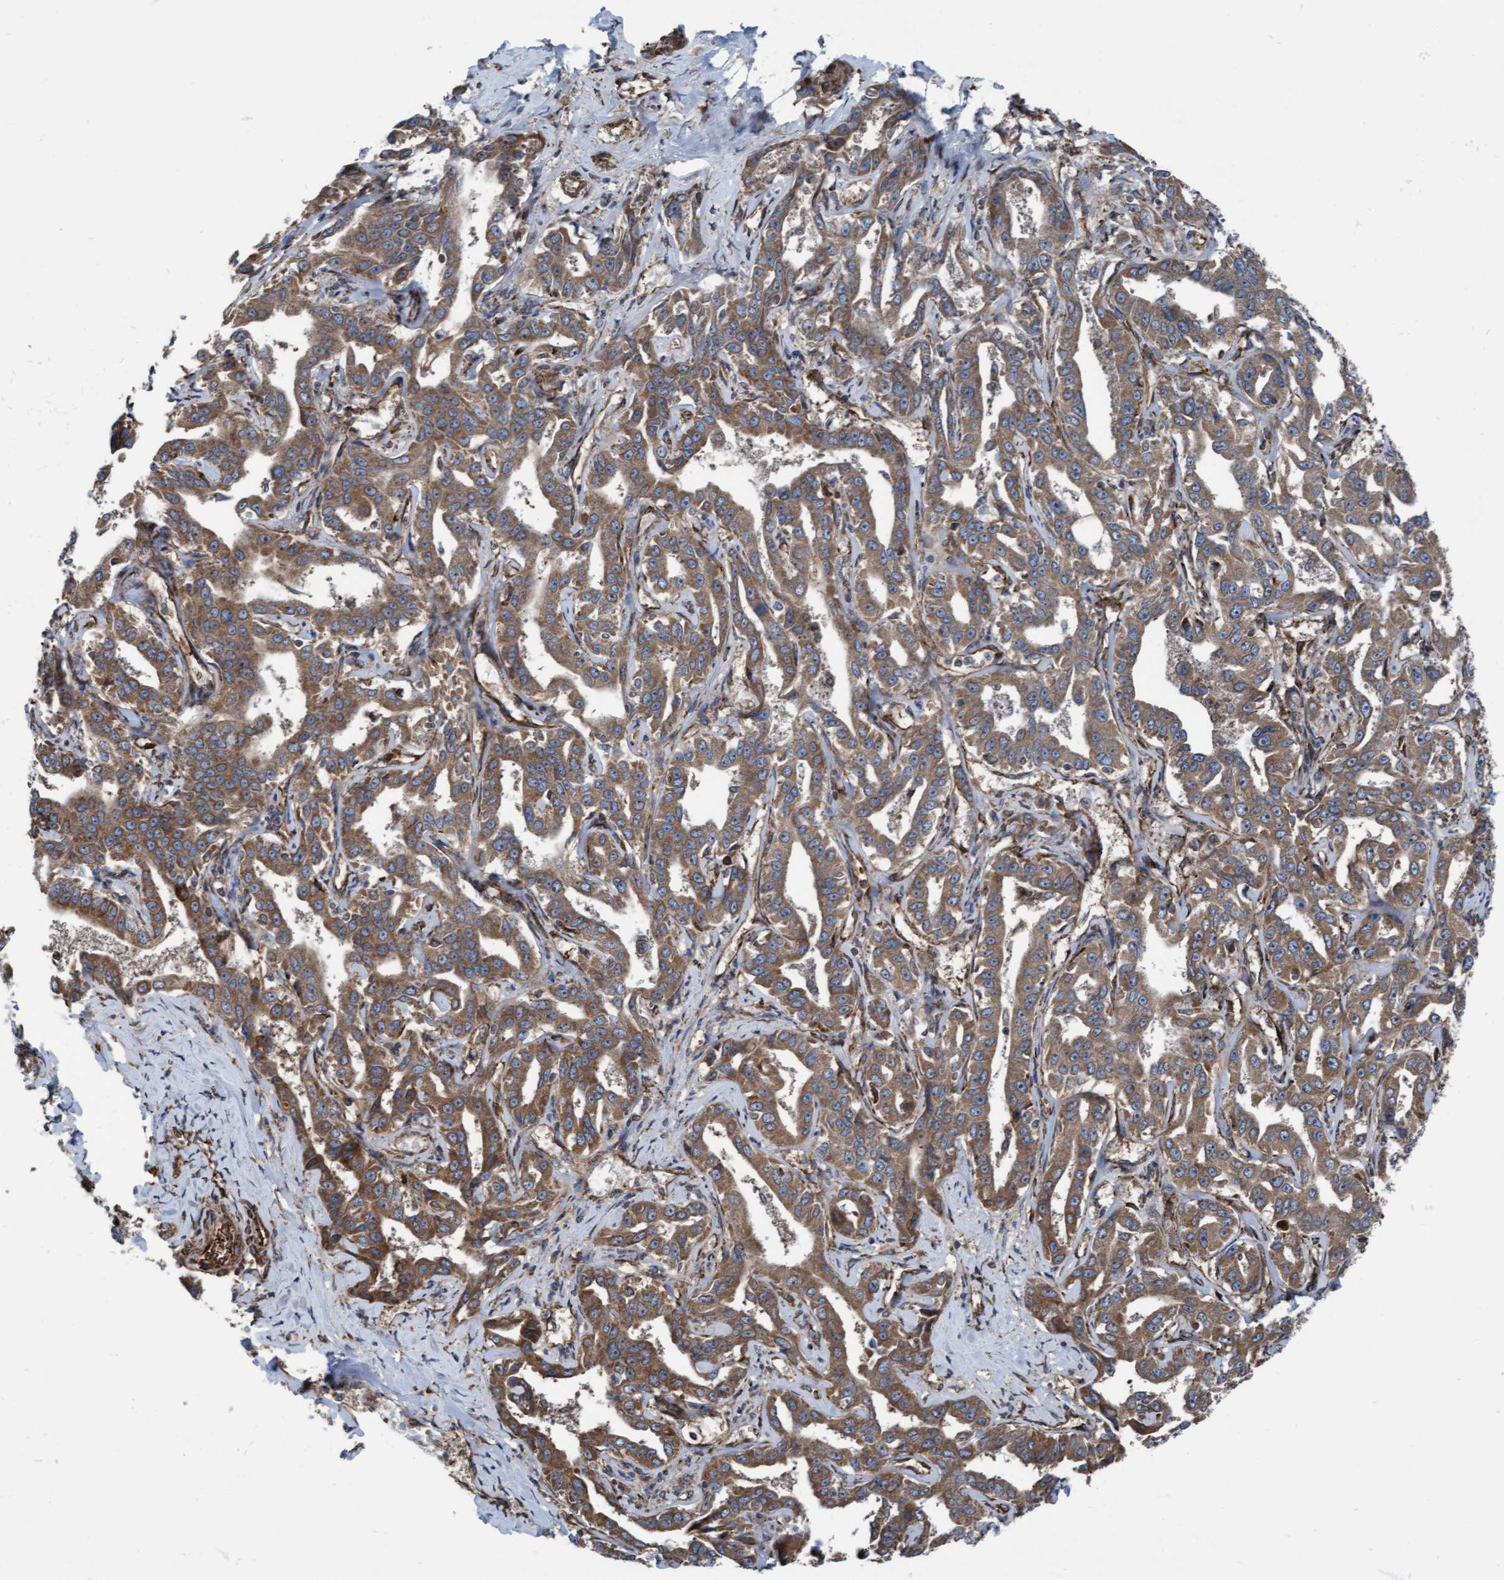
{"staining": {"intensity": "moderate", "quantity": ">75%", "location": "cytoplasmic/membranous"}, "tissue": "liver cancer", "cell_type": "Tumor cells", "image_type": "cancer", "snomed": [{"axis": "morphology", "description": "Cholangiocarcinoma"}, {"axis": "topography", "description": "Liver"}], "caption": "Protein analysis of liver cancer (cholangiocarcinoma) tissue exhibits moderate cytoplasmic/membranous positivity in about >75% of tumor cells. (brown staining indicates protein expression, while blue staining denotes nuclei).", "gene": "RAP1GAP2", "patient": {"sex": "male", "age": 59}}